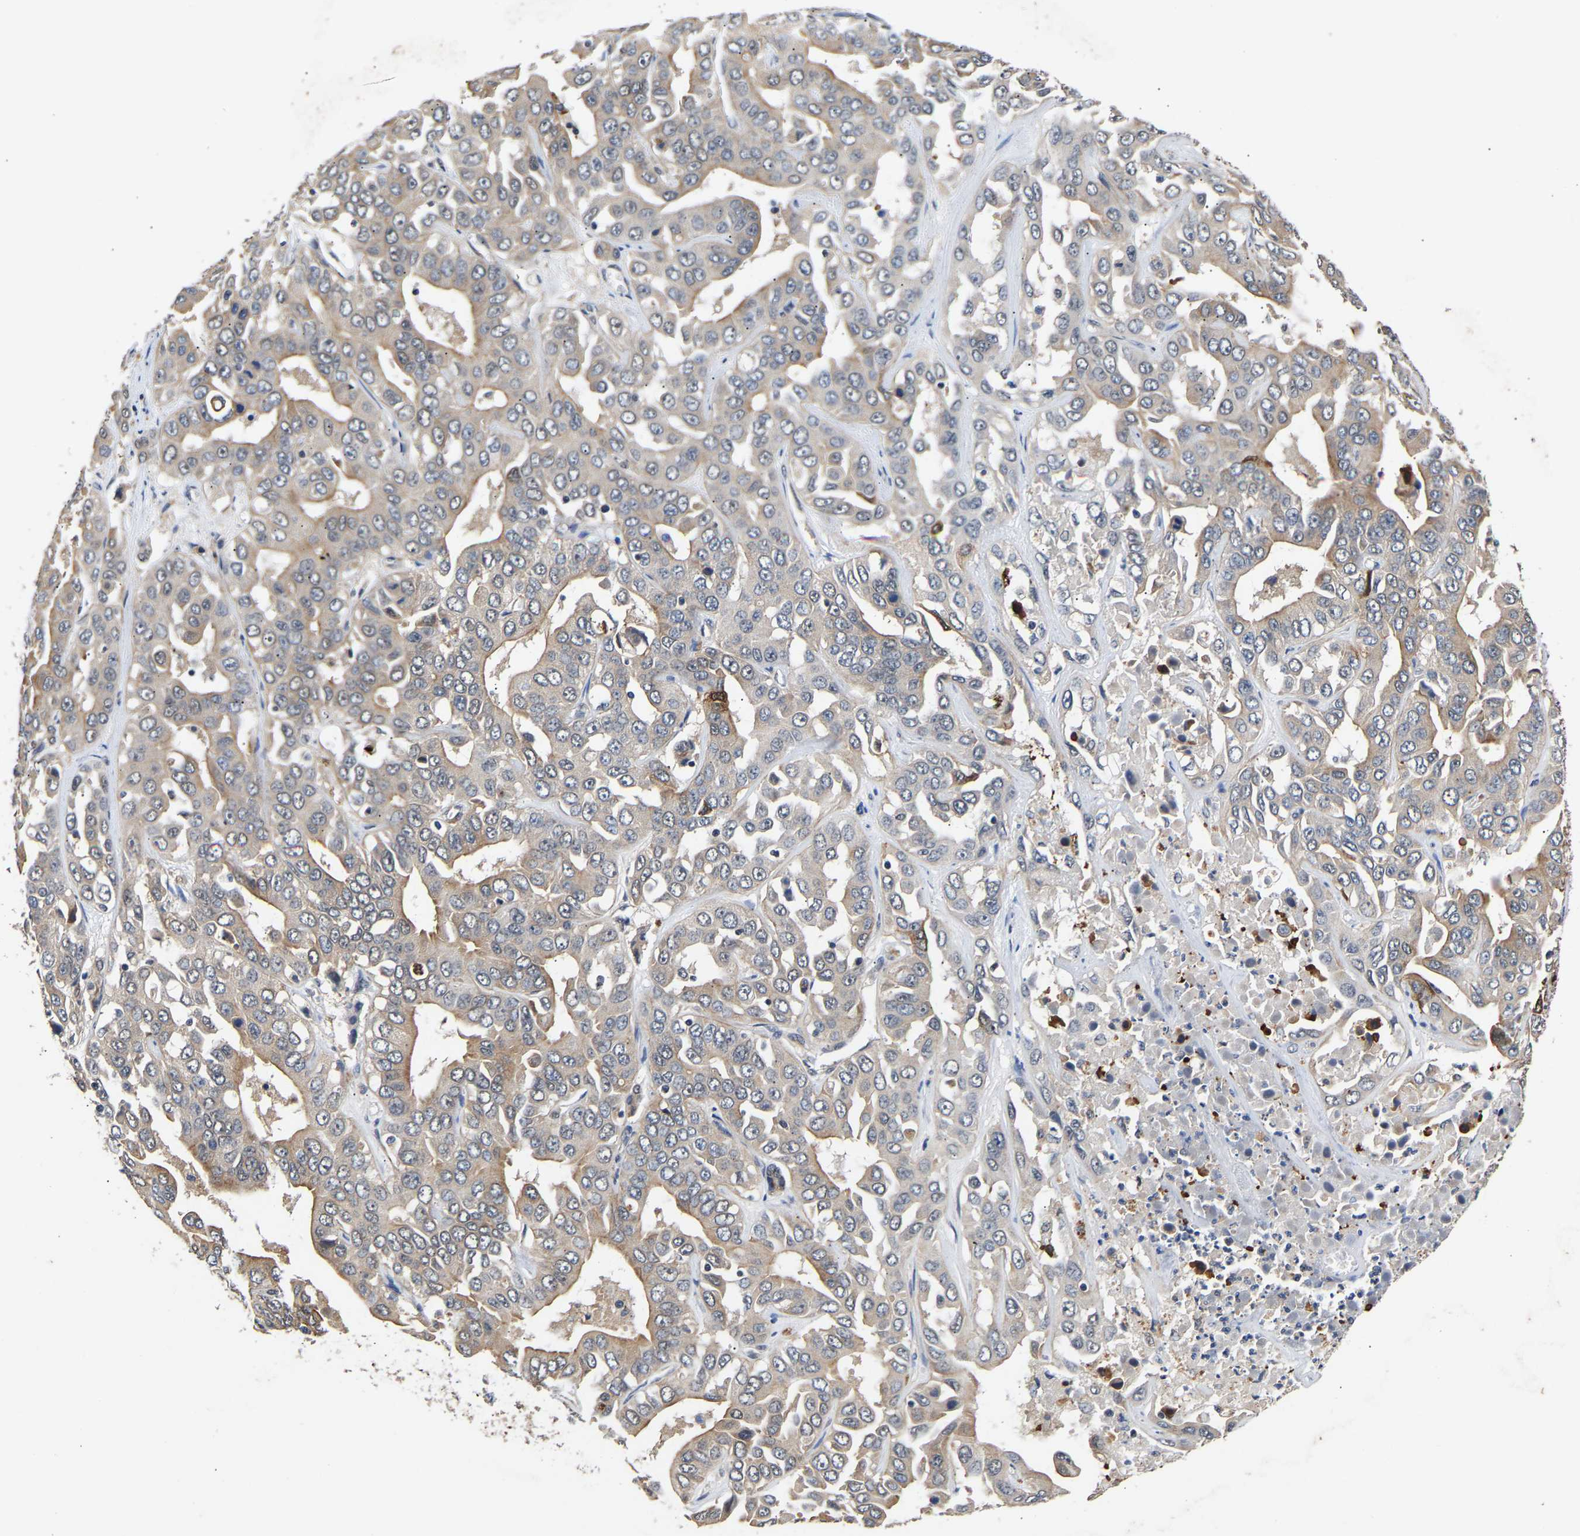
{"staining": {"intensity": "weak", "quantity": "25%-75%", "location": "cytoplasmic/membranous"}, "tissue": "liver cancer", "cell_type": "Tumor cells", "image_type": "cancer", "snomed": [{"axis": "morphology", "description": "Cholangiocarcinoma"}, {"axis": "topography", "description": "Liver"}], "caption": "Protein staining reveals weak cytoplasmic/membranous positivity in approximately 25%-75% of tumor cells in liver cancer.", "gene": "METTL16", "patient": {"sex": "female", "age": 52}}